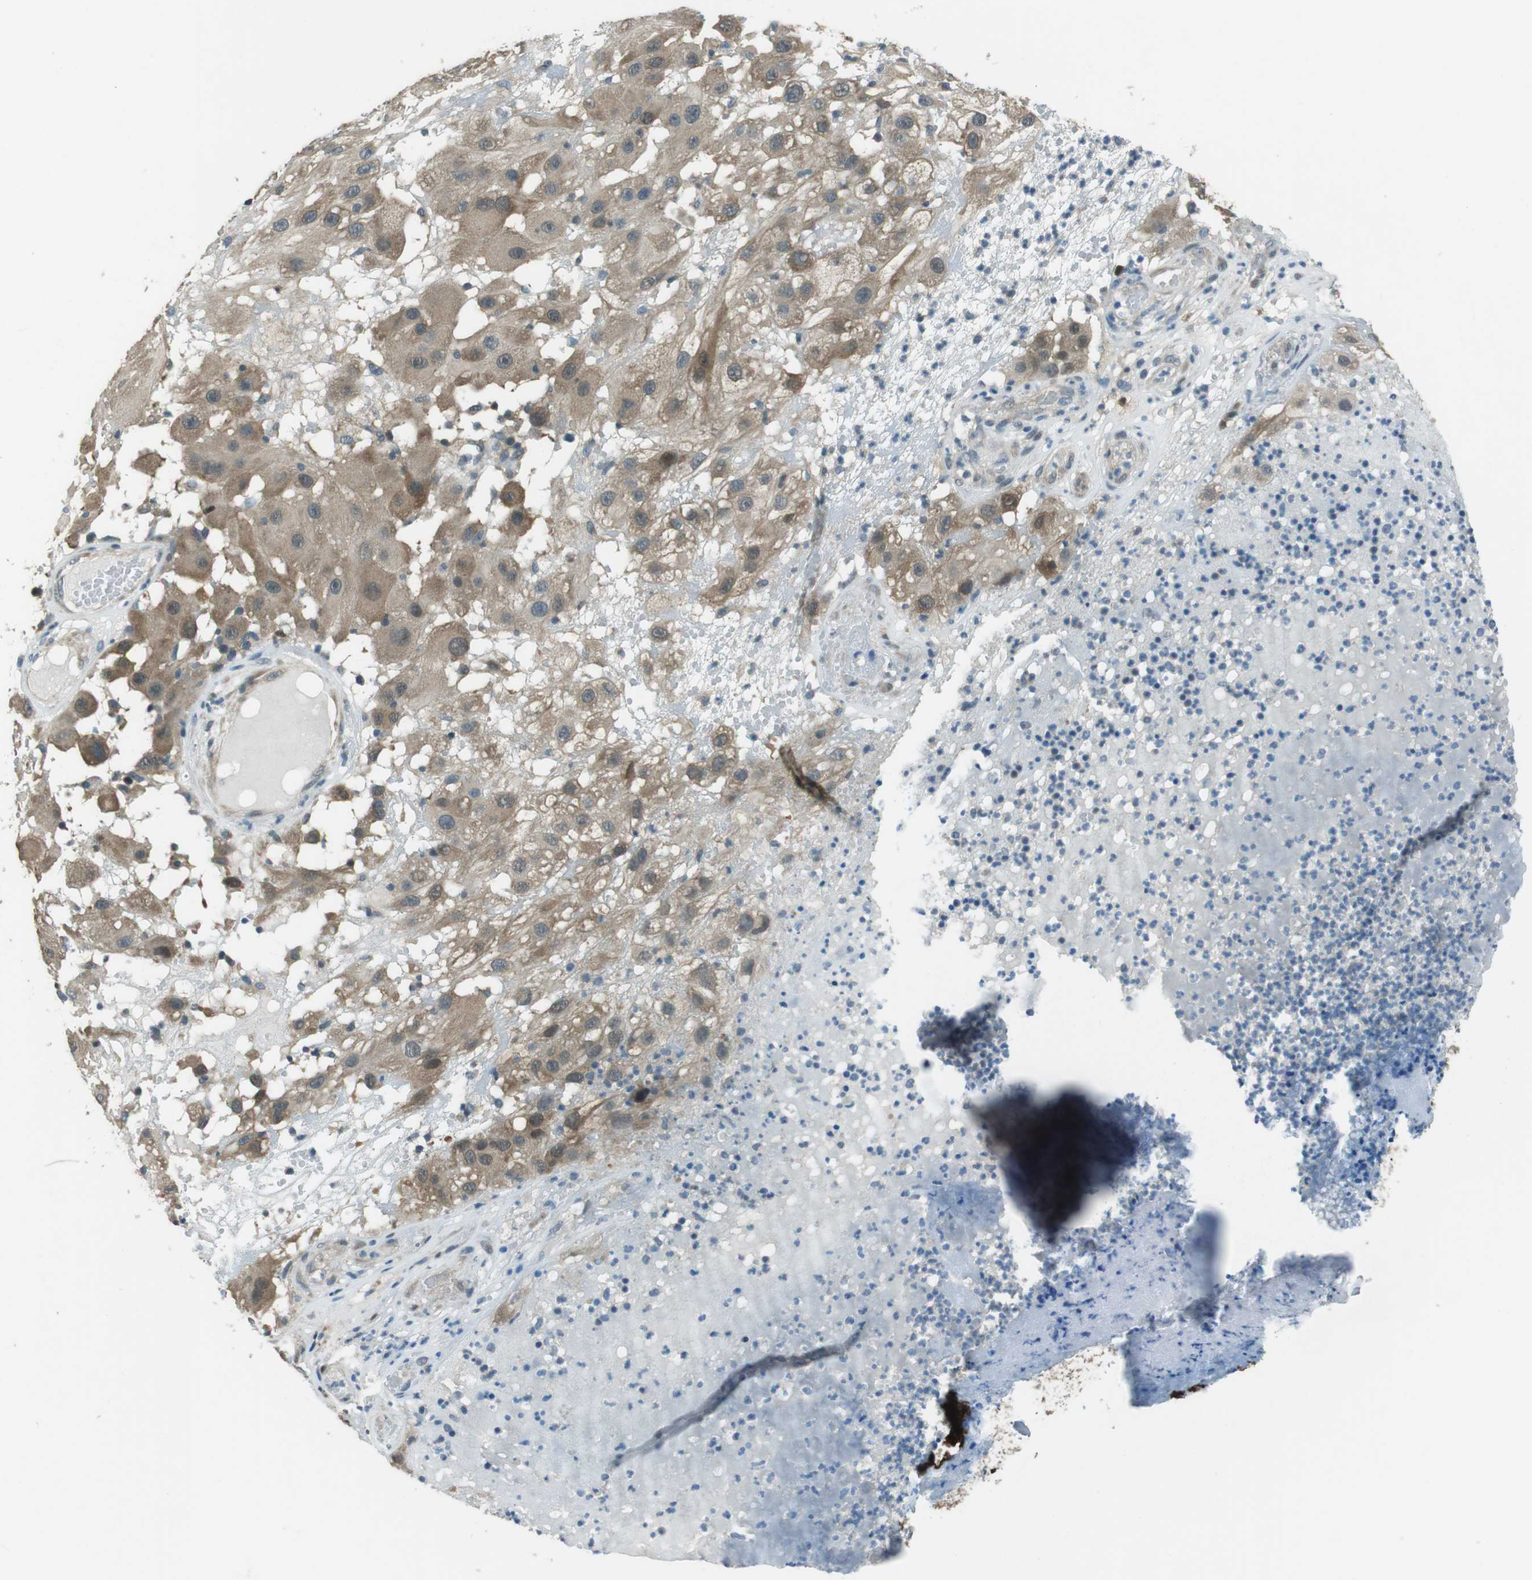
{"staining": {"intensity": "moderate", "quantity": ">75%", "location": "cytoplasmic/membranous"}, "tissue": "melanoma", "cell_type": "Tumor cells", "image_type": "cancer", "snomed": [{"axis": "morphology", "description": "Malignant melanoma, NOS"}, {"axis": "topography", "description": "Skin"}], "caption": "Tumor cells exhibit medium levels of moderate cytoplasmic/membranous positivity in about >75% of cells in malignant melanoma.", "gene": "MFAP3", "patient": {"sex": "female", "age": 81}}